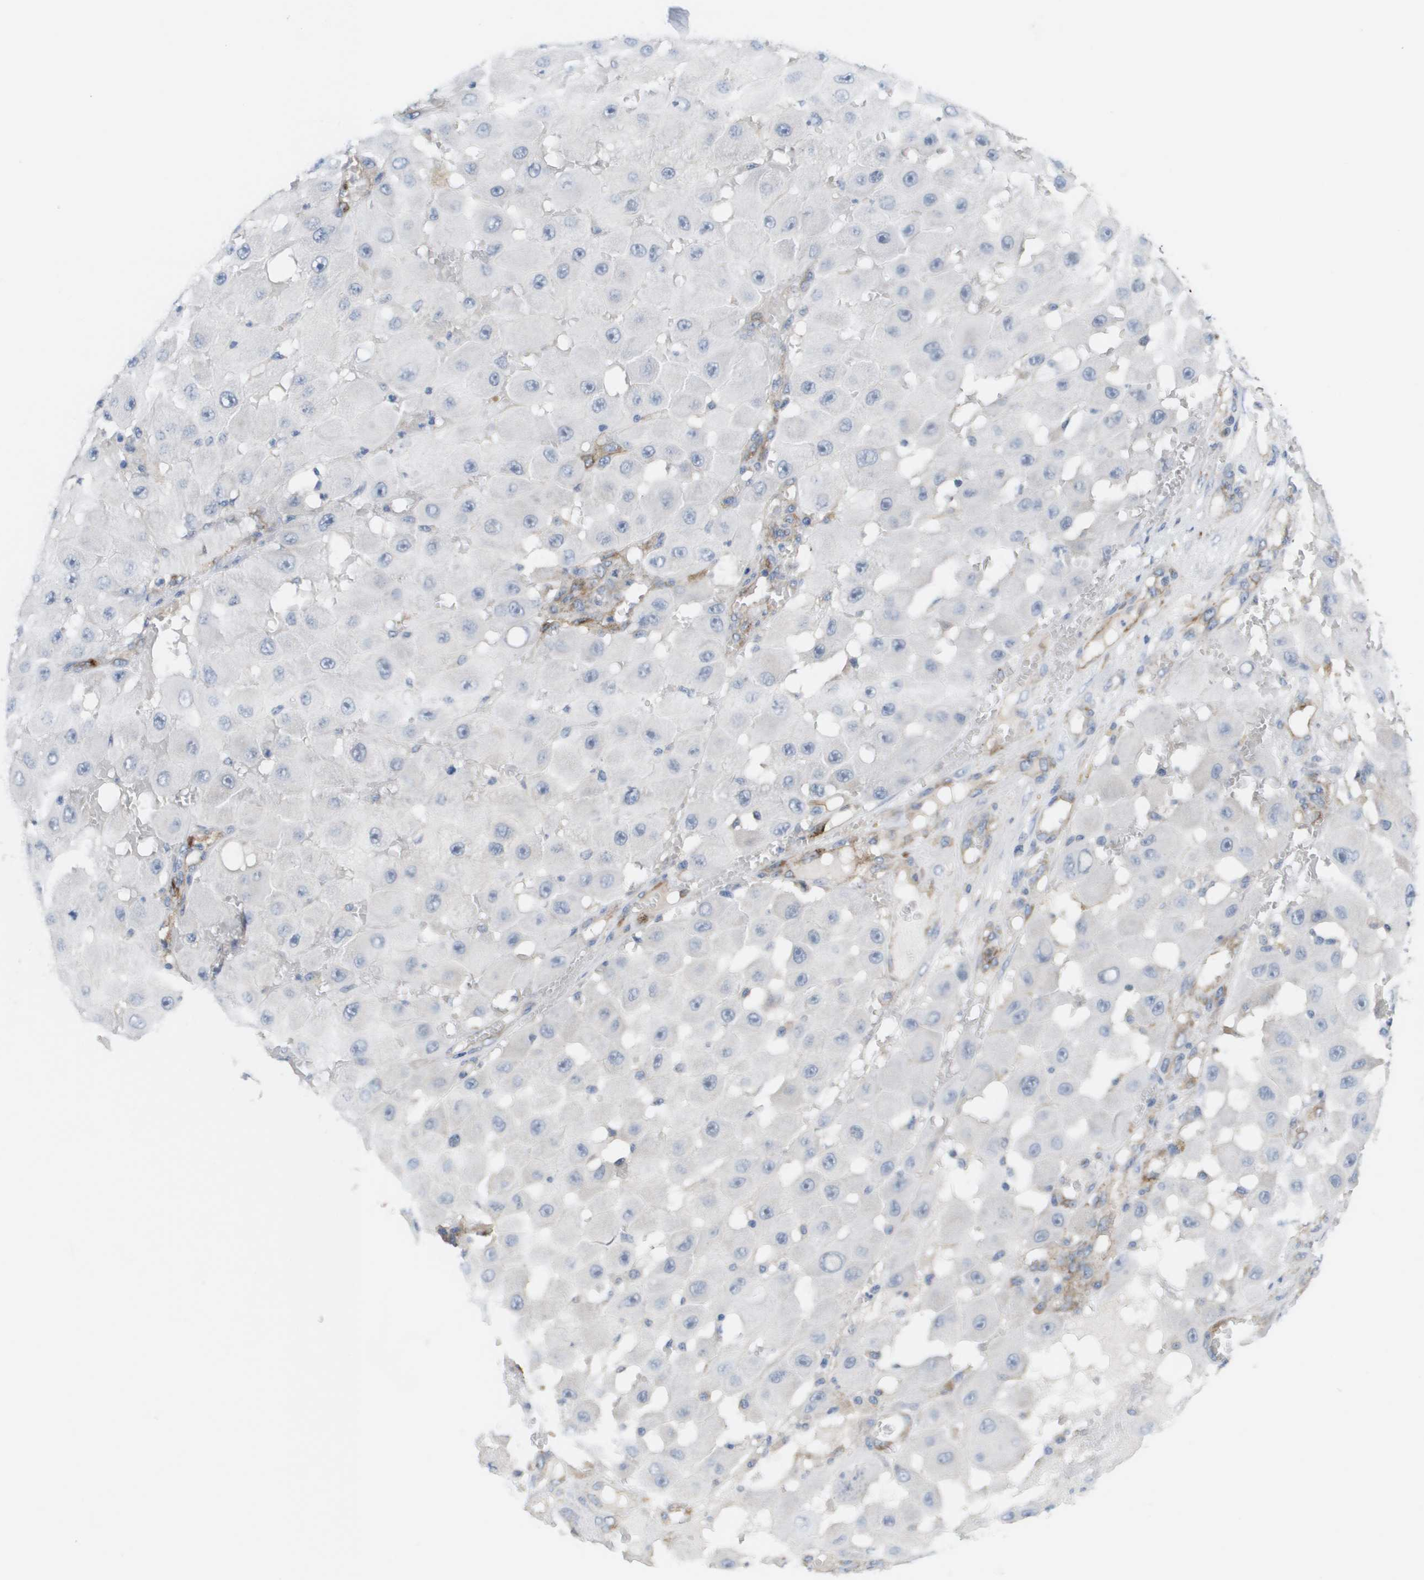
{"staining": {"intensity": "negative", "quantity": "none", "location": "none"}, "tissue": "melanoma", "cell_type": "Tumor cells", "image_type": "cancer", "snomed": [{"axis": "morphology", "description": "Malignant melanoma, NOS"}, {"axis": "topography", "description": "Skin"}], "caption": "This is an immunohistochemistry image of human melanoma. There is no staining in tumor cells.", "gene": "ANGPT2", "patient": {"sex": "female", "age": 81}}